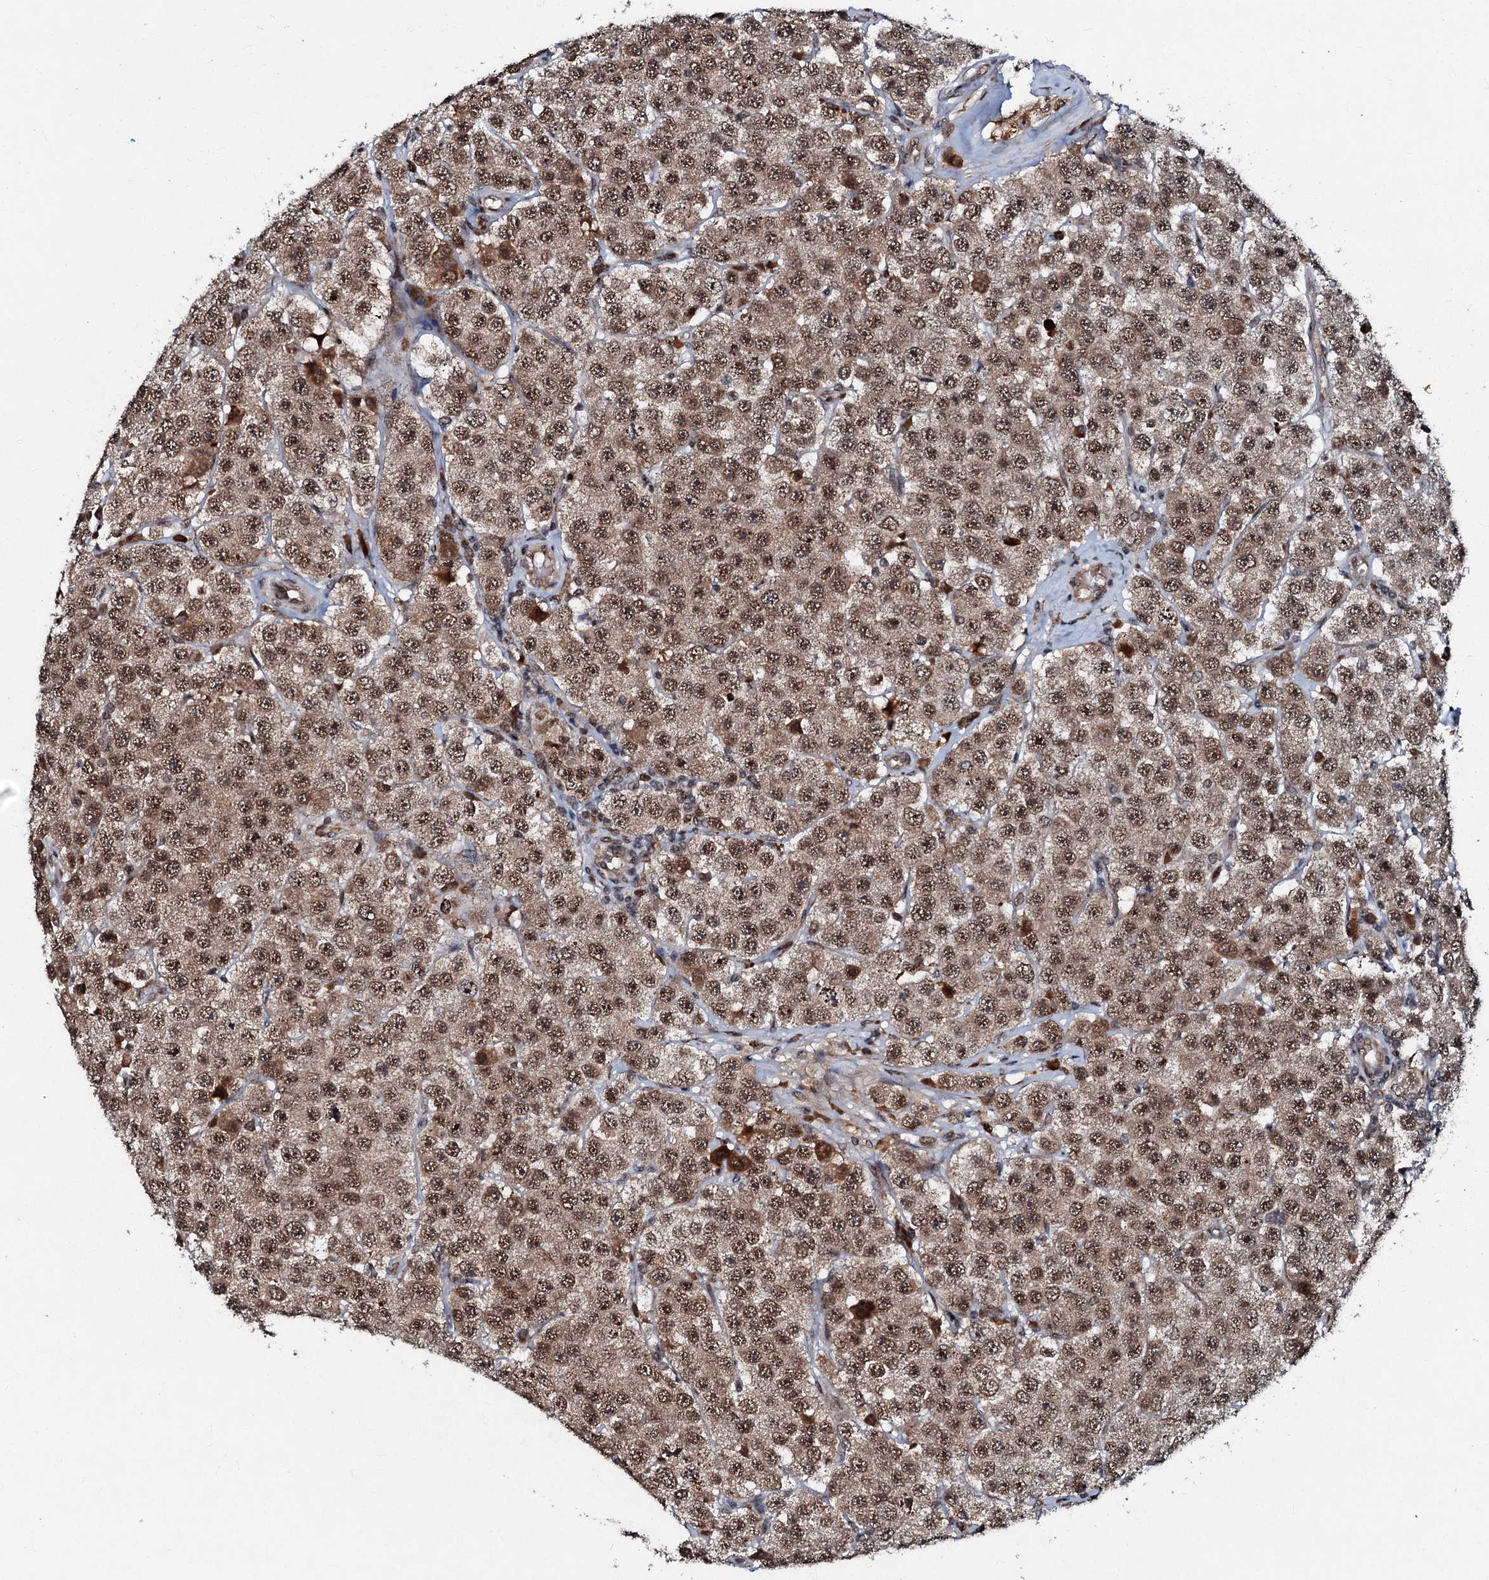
{"staining": {"intensity": "moderate", "quantity": ">75%", "location": "cytoplasmic/membranous,nuclear"}, "tissue": "testis cancer", "cell_type": "Tumor cells", "image_type": "cancer", "snomed": [{"axis": "morphology", "description": "Seminoma, NOS"}, {"axis": "topography", "description": "Testis"}], "caption": "Moderate cytoplasmic/membranous and nuclear staining is seen in about >75% of tumor cells in testis cancer. The staining is performed using DAB brown chromogen to label protein expression. The nuclei are counter-stained blue using hematoxylin.", "gene": "C18orf32", "patient": {"sex": "male", "age": 28}}